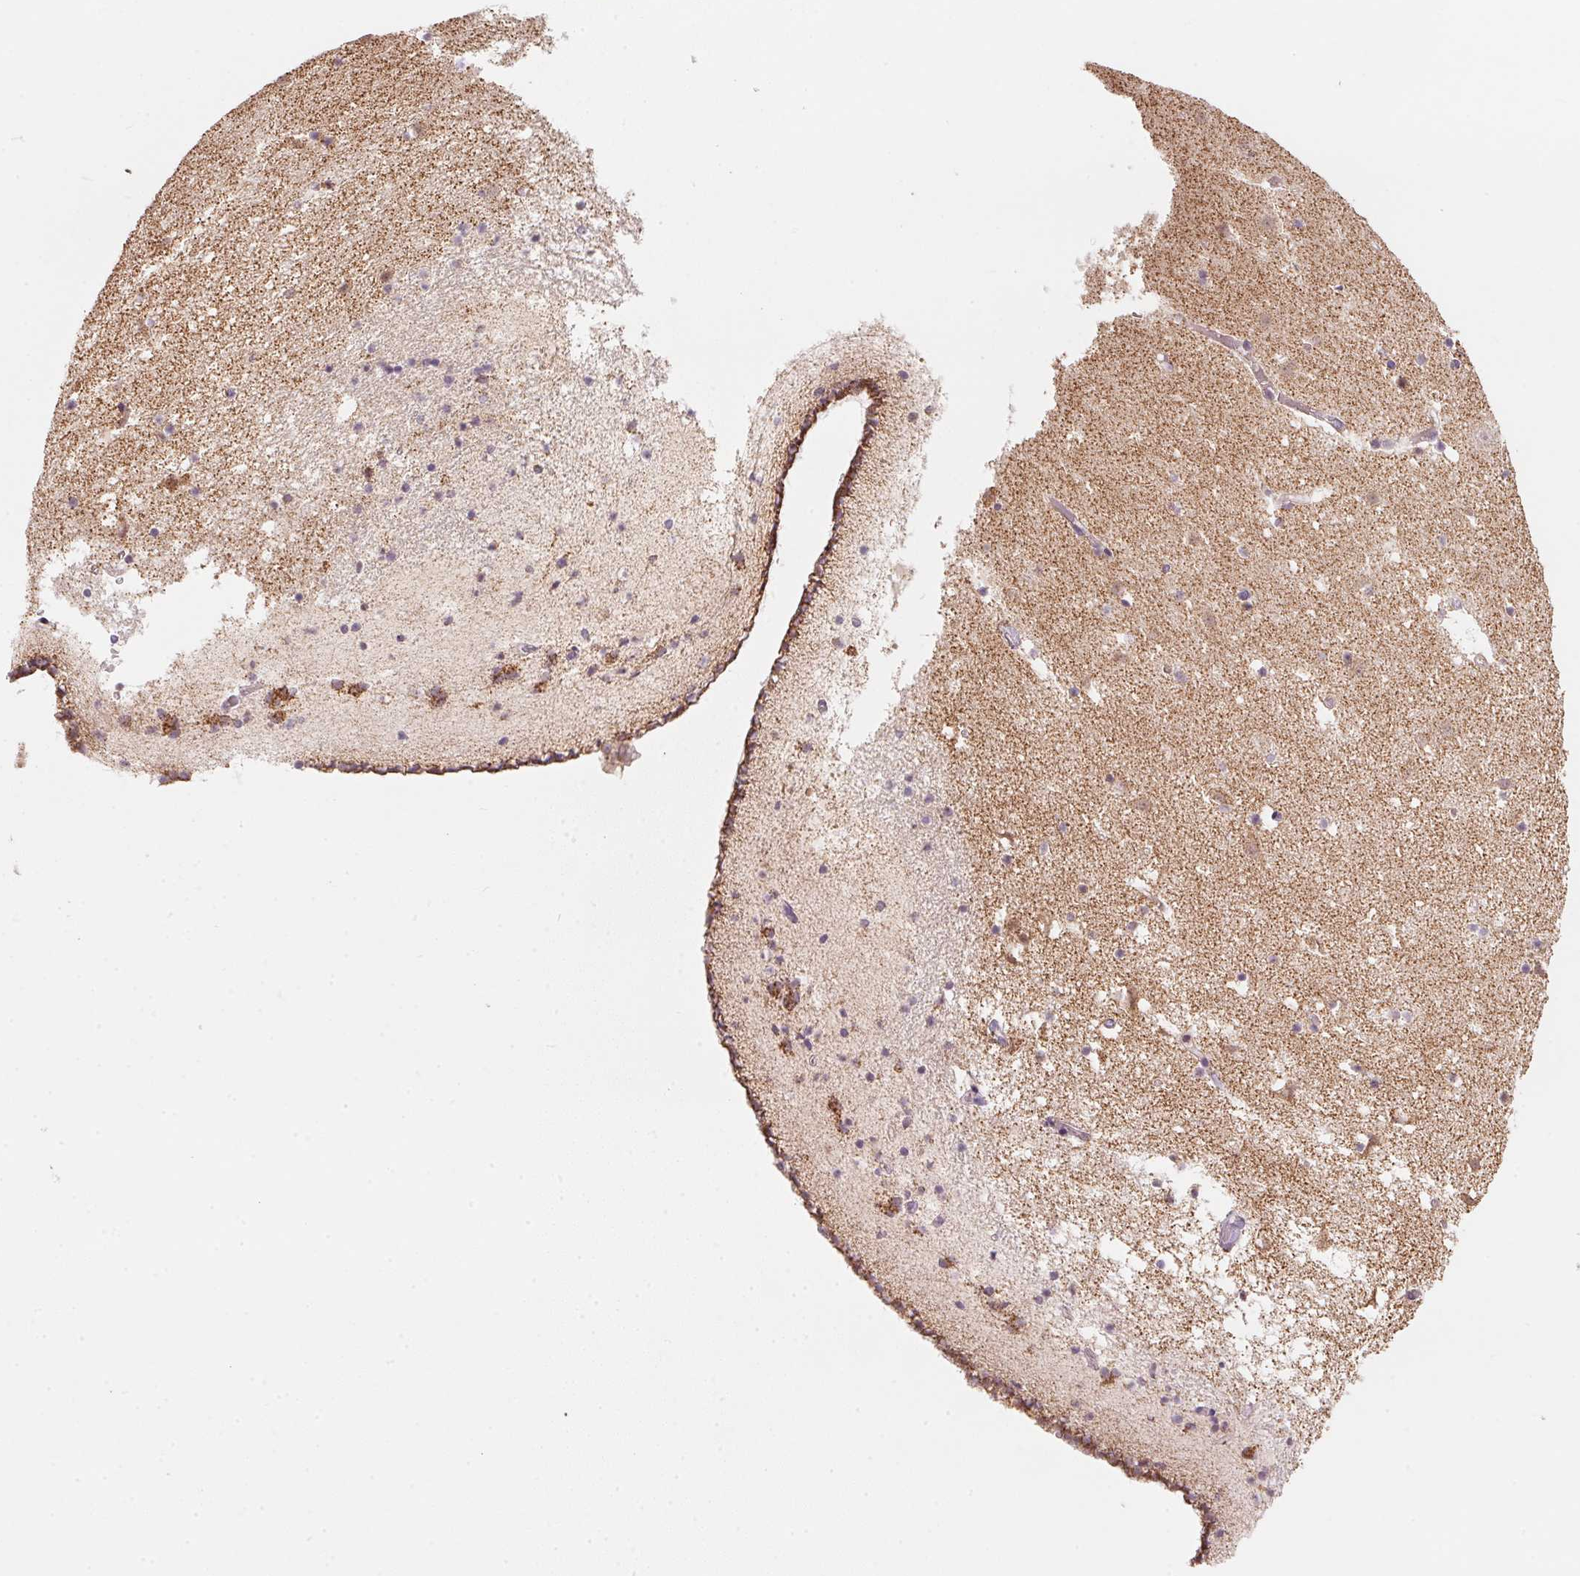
{"staining": {"intensity": "negative", "quantity": "none", "location": "none"}, "tissue": "caudate", "cell_type": "Glial cells", "image_type": "normal", "snomed": [{"axis": "morphology", "description": "Normal tissue, NOS"}, {"axis": "topography", "description": "Lateral ventricle wall"}], "caption": "Immunohistochemistry image of normal caudate stained for a protein (brown), which displays no expression in glial cells. (DAB (3,3'-diaminobenzidine) immunohistochemistry visualized using brightfield microscopy, high magnification).", "gene": "COQ7", "patient": {"sex": "female", "age": 42}}